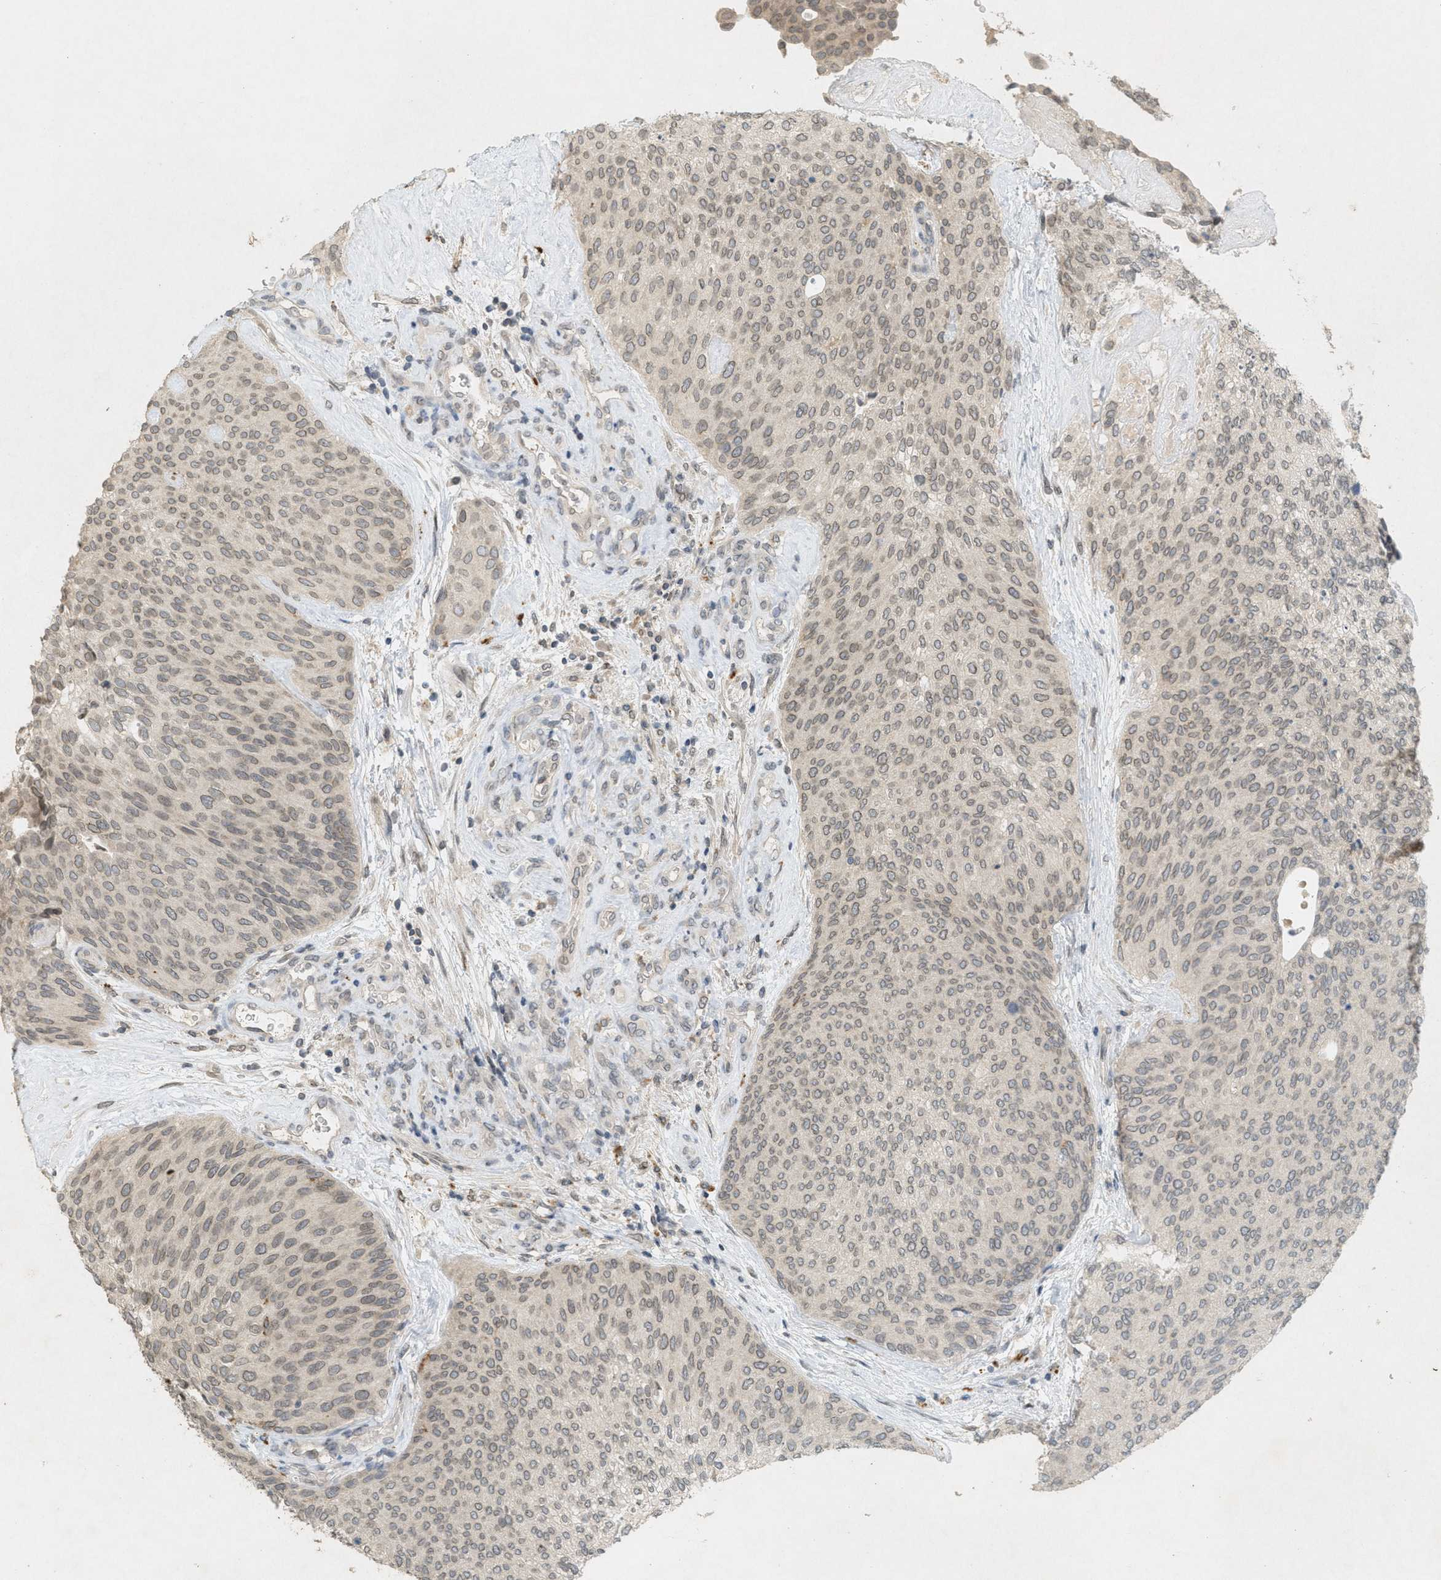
{"staining": {"intensity": "weak", "quantity": "25%-75%", "location": "cytoplasmic/membranous,nuclear"}, "tissue": "urothelial cancer", "cell_type": "Tumor cells", "image_type": "cancer", "snomed": [{"axis": "morphology", "description": "Urothelial carcinoma, Low grade"}, {"axis": "topography", "description": "Urinary bladder"}], "caption": "Weak cytoplasmic/membranous and nuclear staining is appreciated in about 25%-75% of tumor cells in urothelial cancer.", "gene": "ABHD6", "patient": {"sex": "female", "age": 79}}